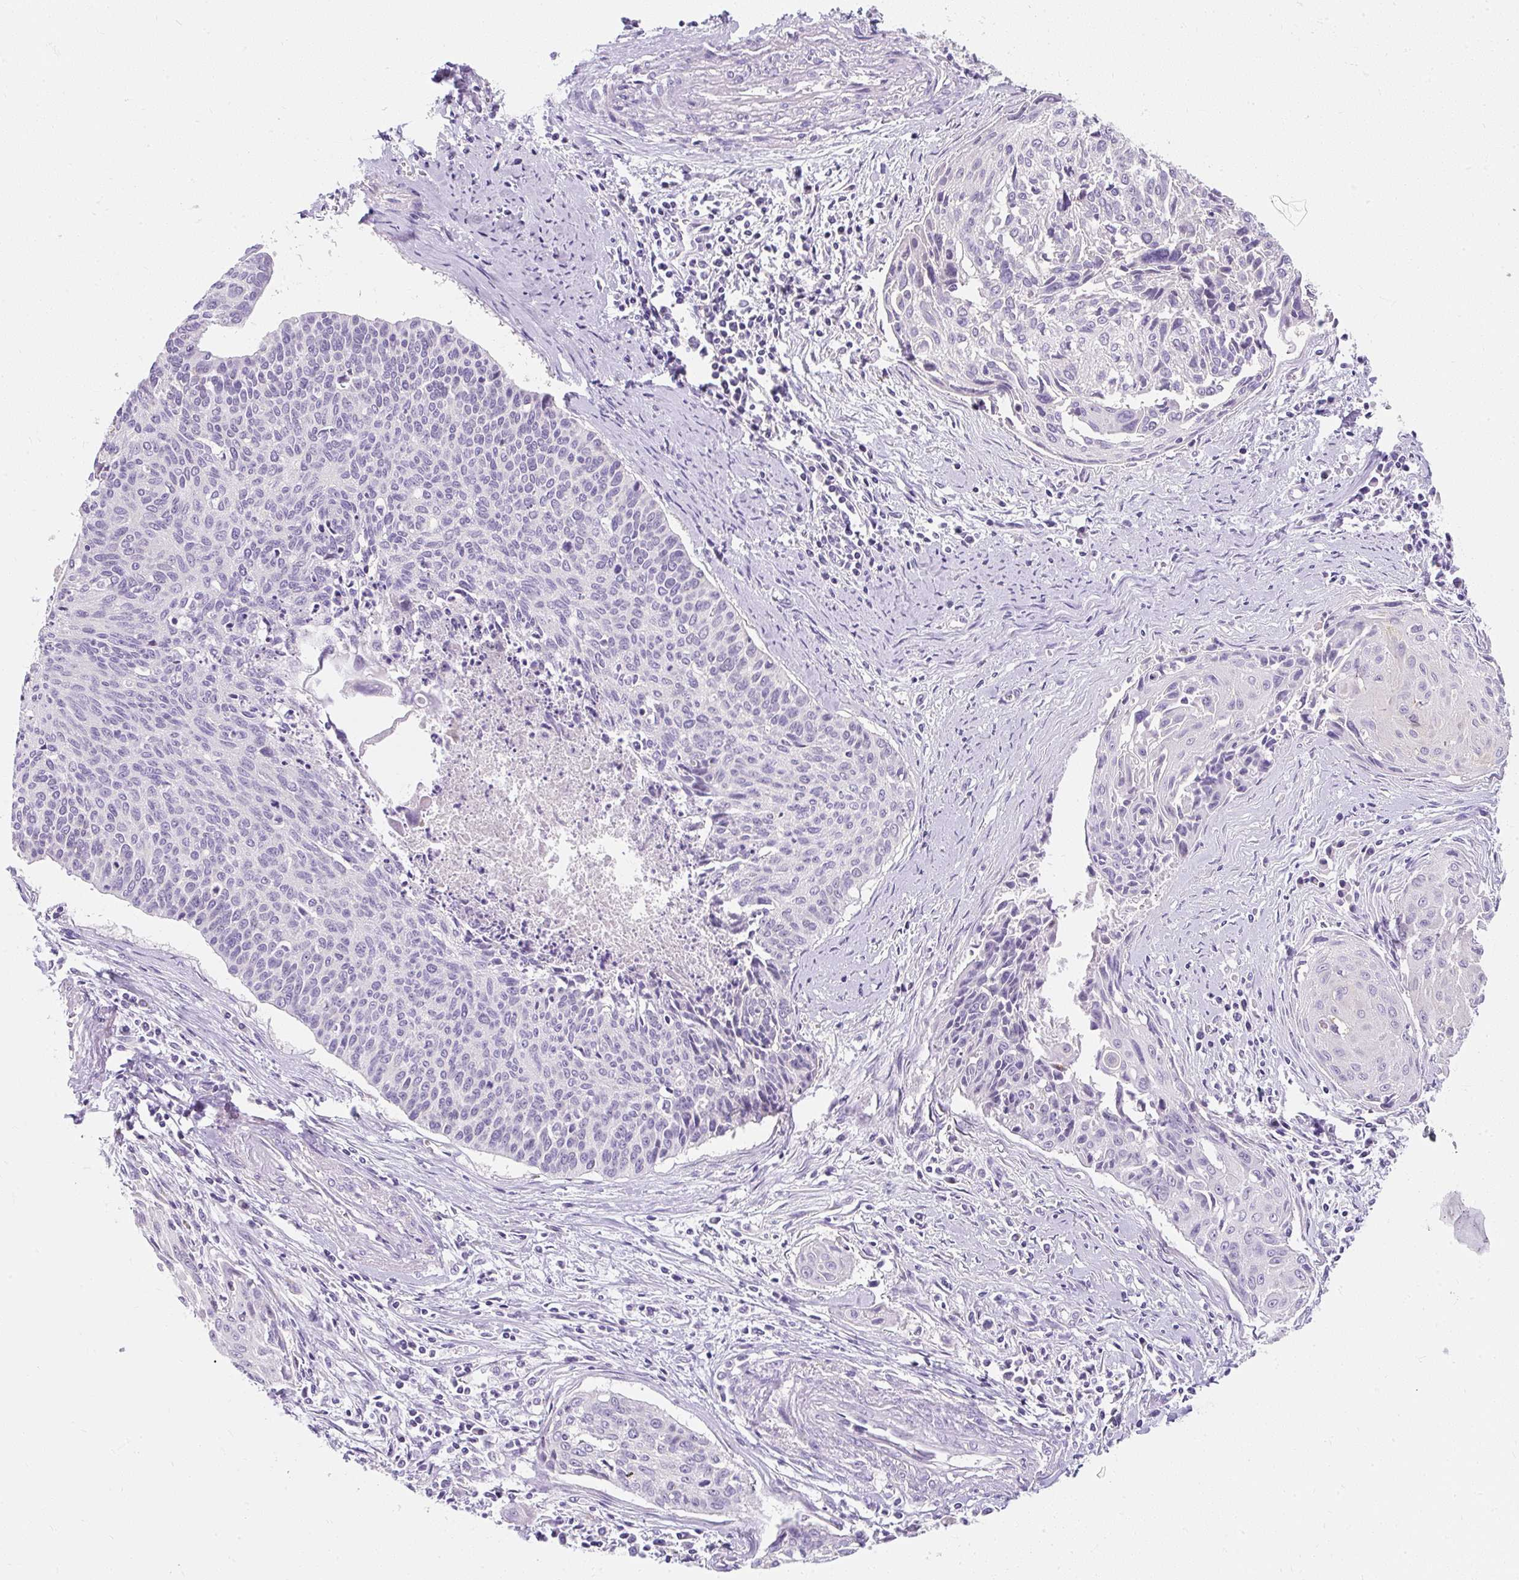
{"staining": {"intensity": "negative", "quantity": "none", "location": "none"}, "tissue": "cervical cancer", "cell_type": "Tumor cells", "image_type": "cancer", "snomed": [{"axis": "morphology", "description": "Squamous cell carcinoma, NOS"}, {"axis": "topography", "description": "Cervix"}], "caption": "This image is of cervical squamous cell carcinoma stained with immunohistochemistry (IHC) to label a protein in brown with the nuclei are counter-stained blue. There is no staining in tumor cells.", "gene": "DTX4", "patient": {"sex": "female", "age": 55}}